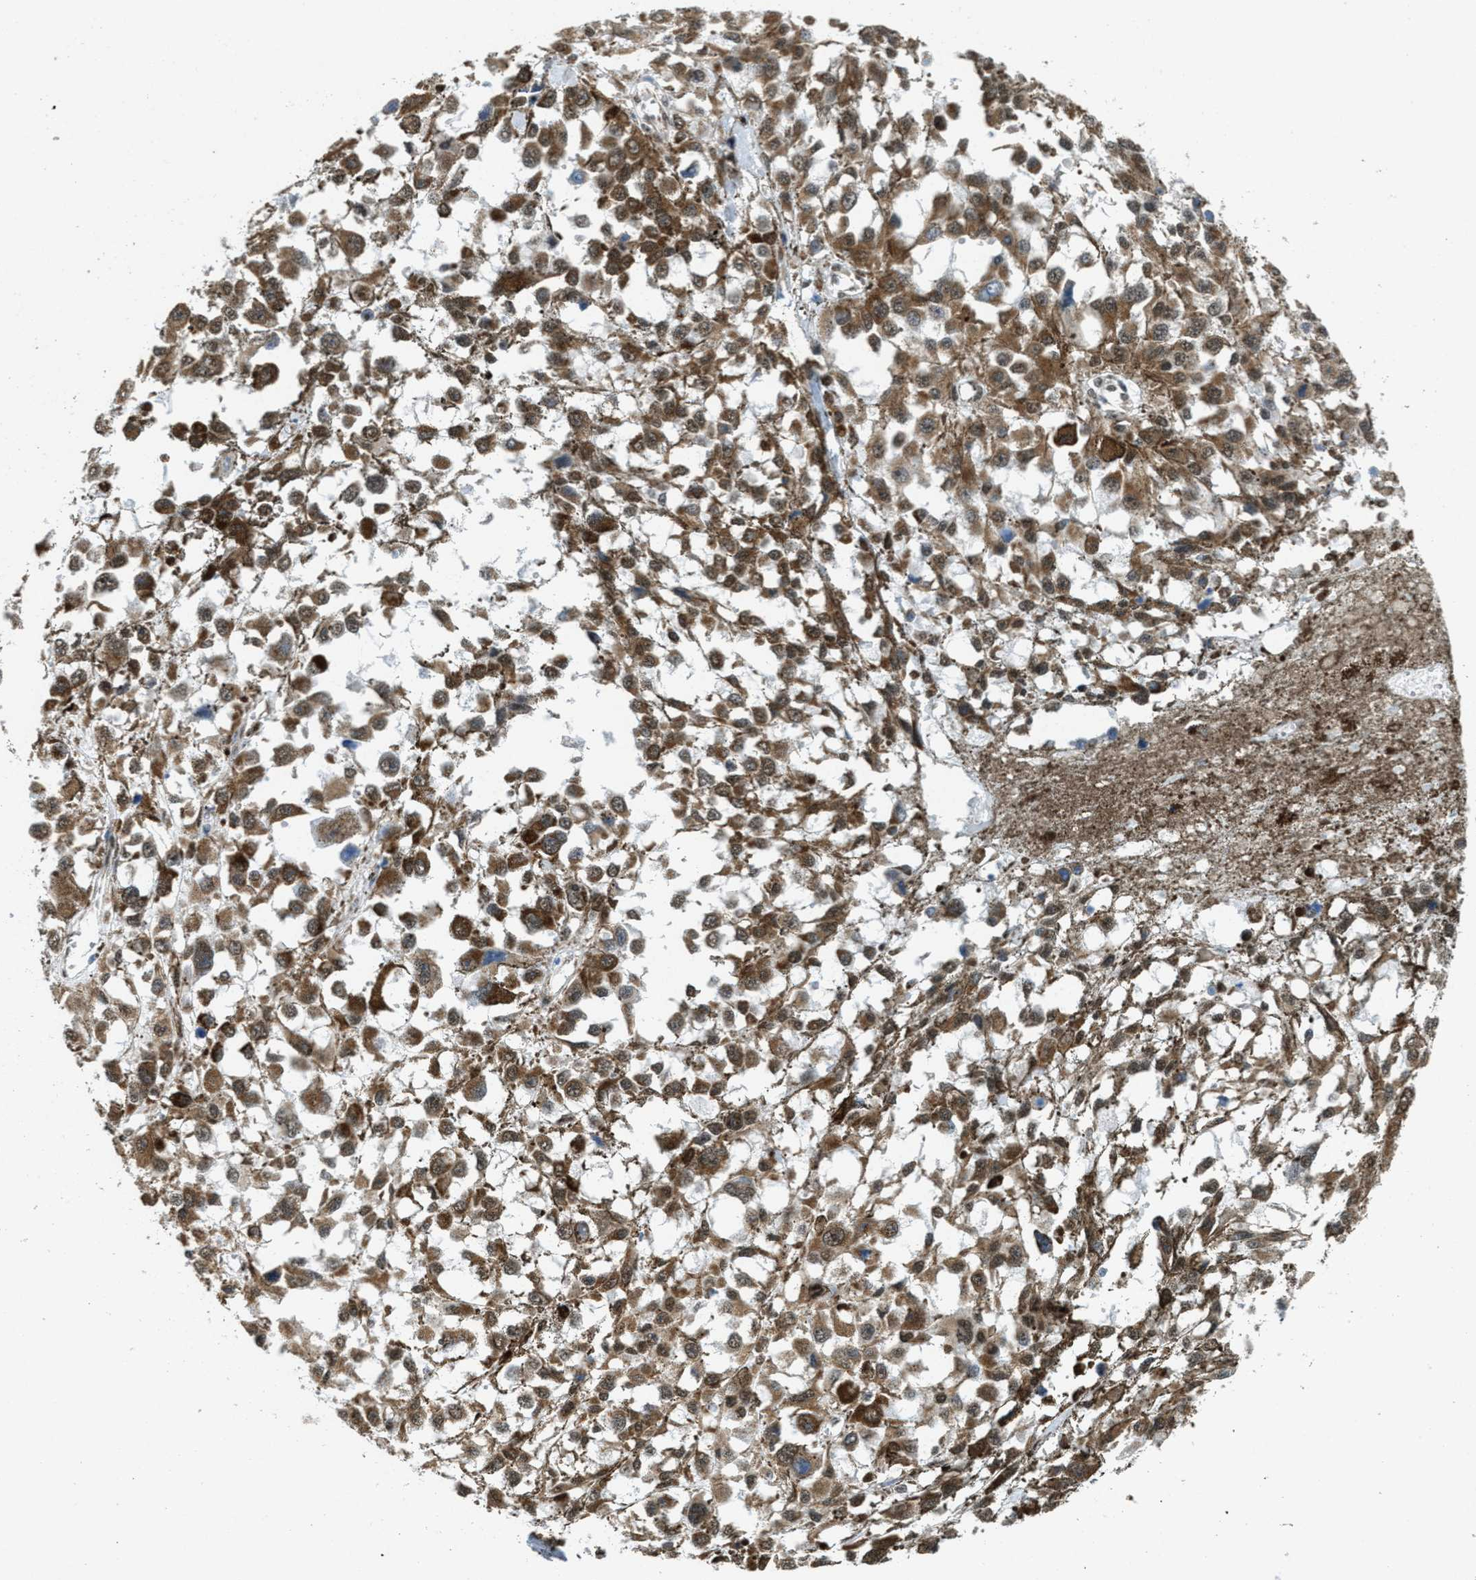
{"staining": {"intensity": "moderate", "quantity": ">75%", "location": "cytoplasmic/membranous"}, "tissue": "melanoma", "cell_type": "Tumor cells", "image_type": "cancer", "snomed": [{"axis": "morphology", "description": "Malignant melanoma, Metastatic site"}, {"axis": "topography", "description": "Lymph node"}], "caption": "Protein positivity by IHC reveals moderate cytoplasmic/membranous staining in approximately >75% of tumor cells in malignant melanoma (metastatic site).", "gene": "TOMM70", "patient": {"sex": "male", "age": 59}}